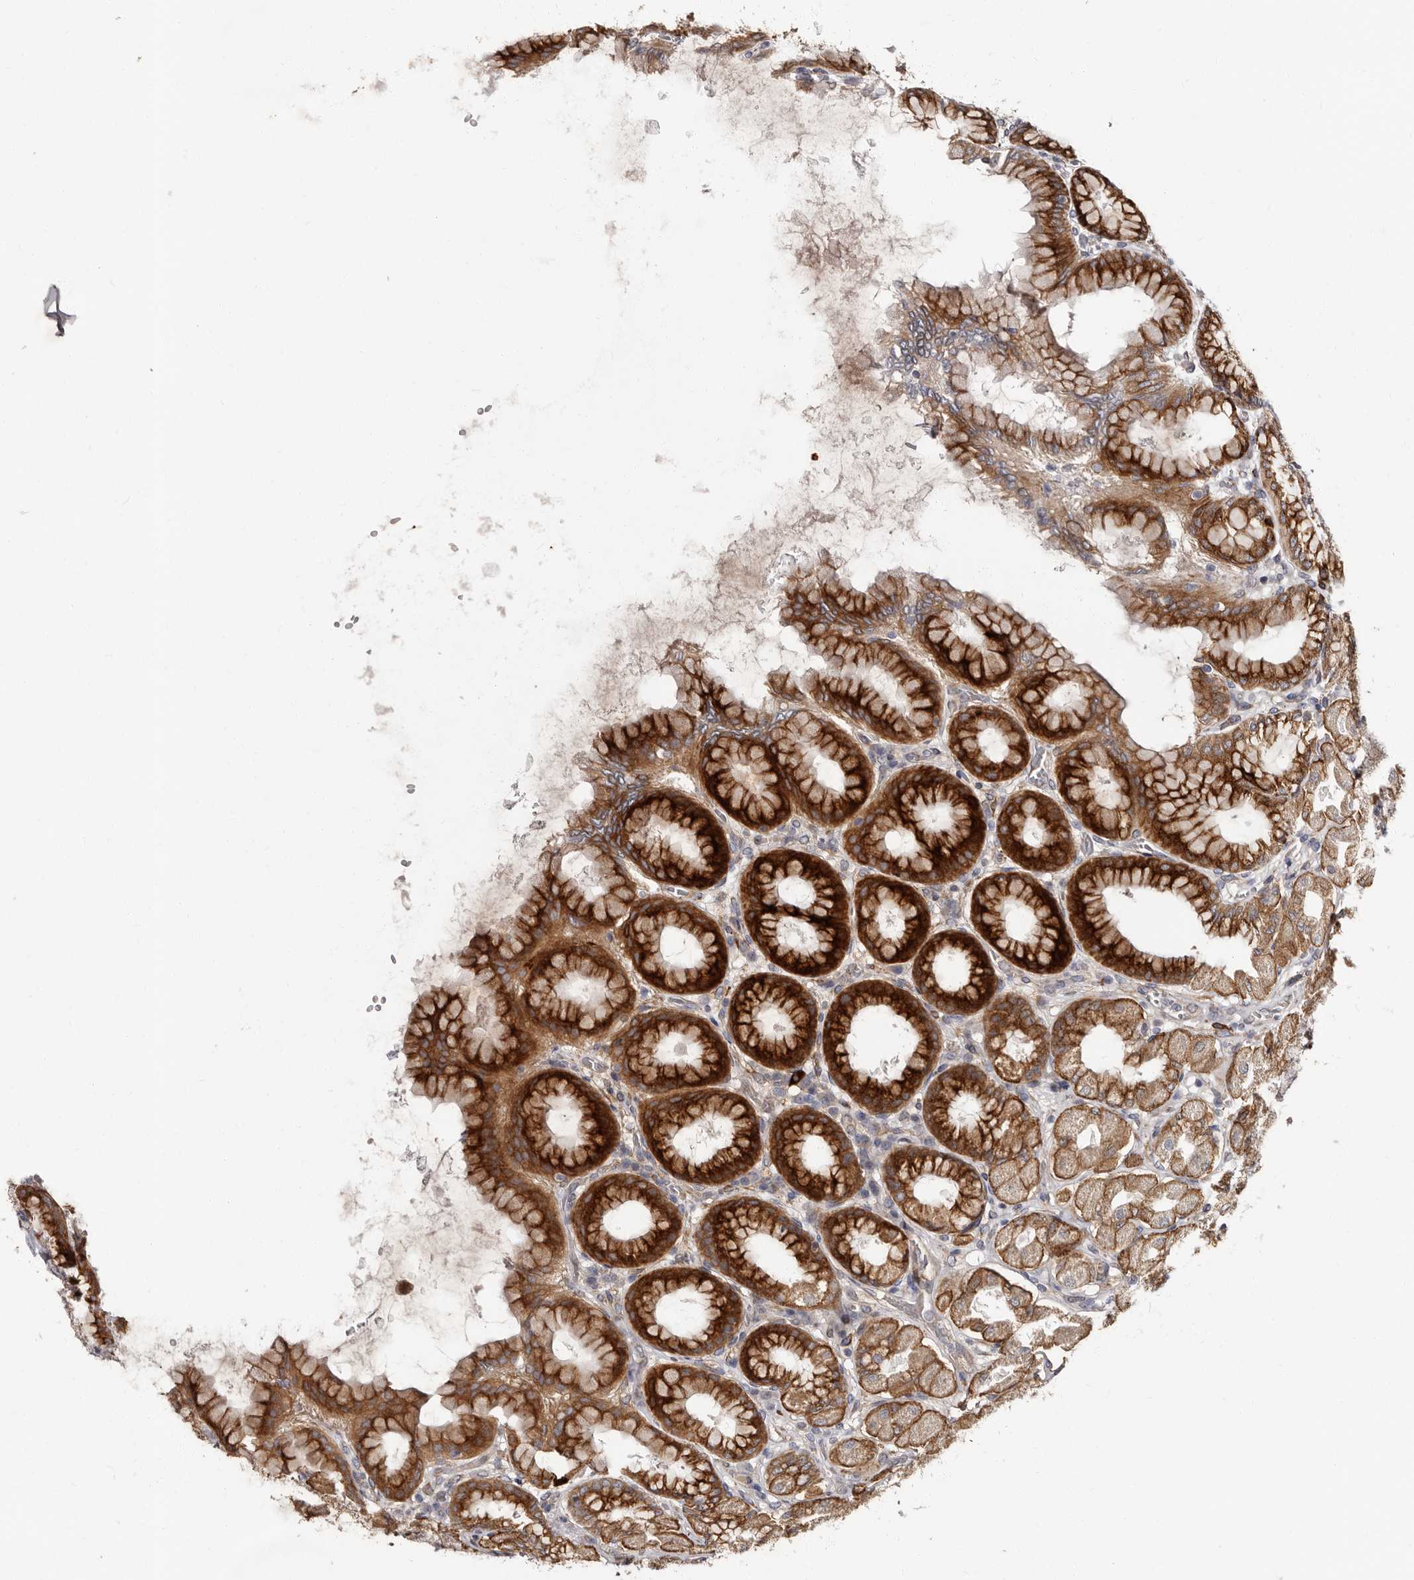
{"staining": {"intensity": "strong", "quantity": ">75%", "location": "cytoplasmic/membranous"}, "tissue": "stomach", "cell_type": "Glandular cells", "image_type": "normal", "snomed": [{"axis": "morphology", "description": "Normal tissue, NOS"}, {"axis": "topography", "description": "Stomach, upper"}], "caption": "Strong cytoplasmic/membranous positivity for a protein is identified in approximately >75% of glandular cells of benign stomach using IHC.", "gene": "TBC1D22B", "patient": {"sex": "female", "age": 56}}